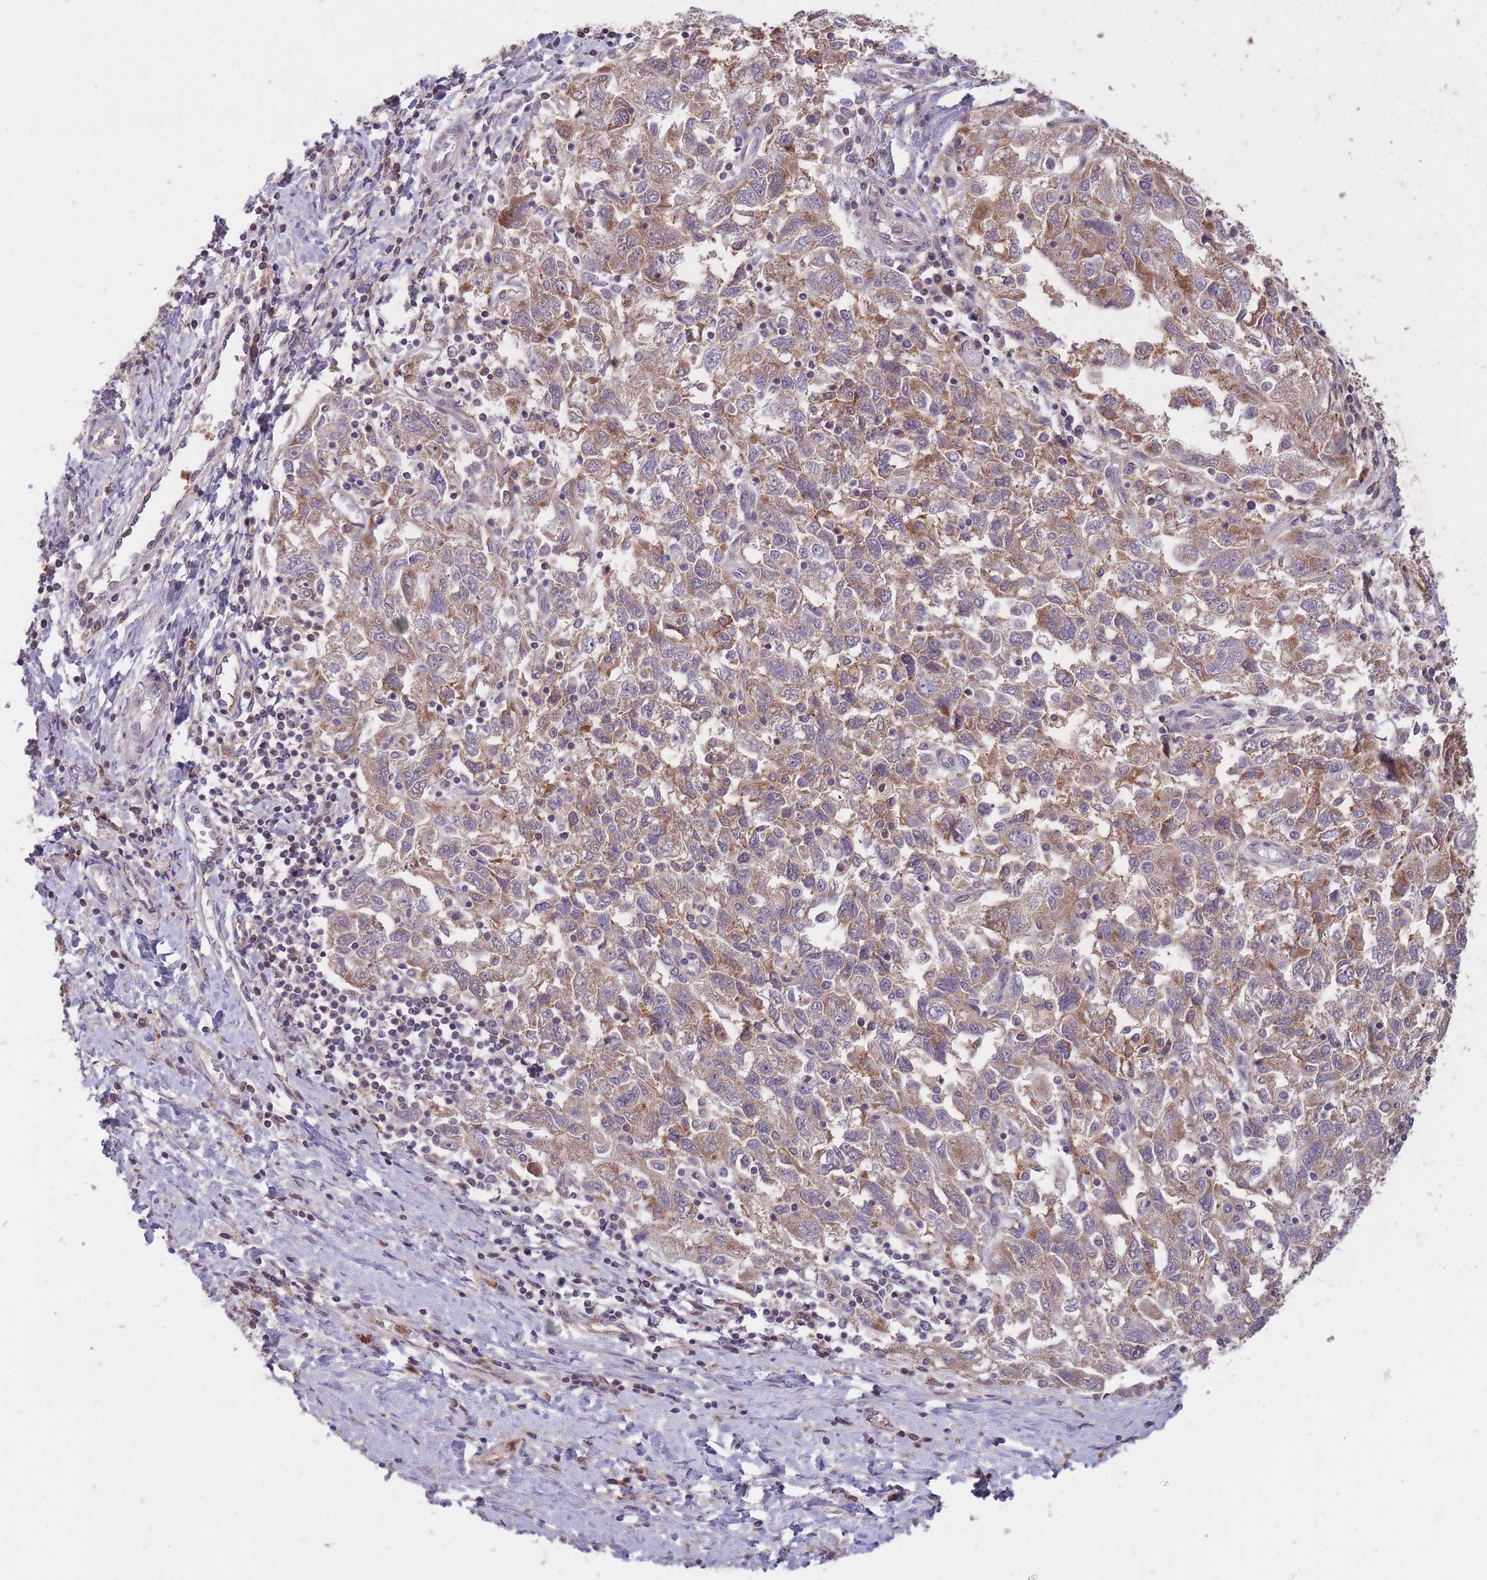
{"staining": {"intensity": "moderate", "quantity": ">75%", "location": "cytoplasmic/membranous"}, "tissue": "ovarian cancer", "cell_type": "Tumor cells", "image_type": "cancer", "snomed": [{"axis": "morphology", "description": "Carcinoma, NOS"}, {"axis": "morphology", "description": "Cystadenocarcinoma, serous, NOS"}, {"axis": "topography", "description": "Ovary"}], "caption": "Brown immunohistochemical staining in human ovarian serous cystadenocarcinoma reveals moderate cytoplasmic/membranous positivity in about >75% of tumor cells. The staining was performed using DAB (3,3'-diaminobenzidine), with brown indicating positive protein expression. Nuclei are stained blue with hematoxylin.", "gene": "IGF2BP2", "patient": {"sex": "female", "age": 69}}